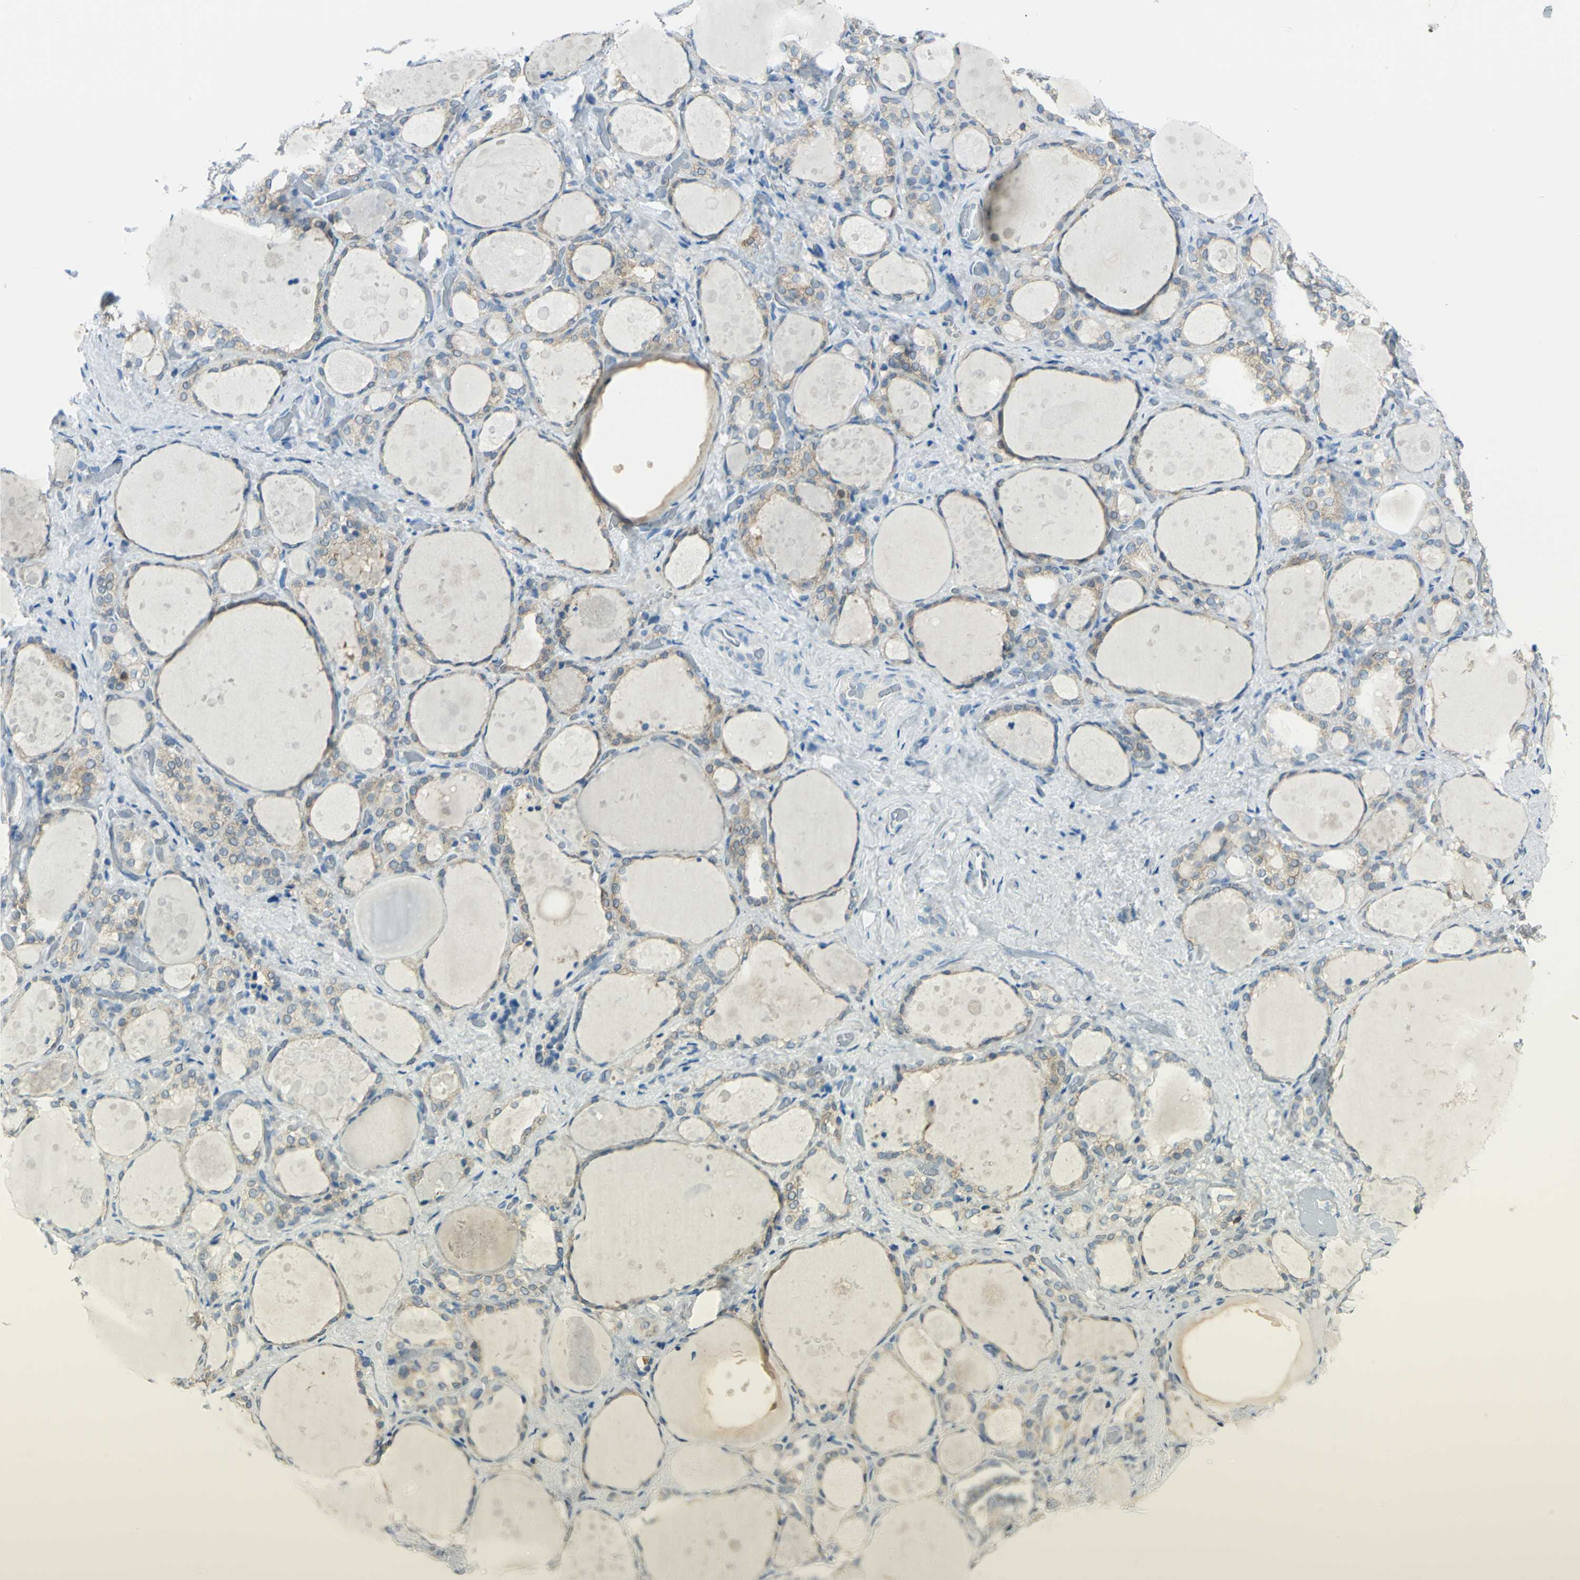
{"staining": {"intensity": "moderate", "quantity": ">75%", "location": "cytoplasmic/membranous"}, "tissue": "thyroid gland", "cell_type": "Glandular cells", "image_type": "normal", "snomed": [{"axis": "morphology", "description": "Normal tissue, NOS"}, {"axis": "topography", "description": "Thyroid gland"}], "caption": "Immunohistochemical staining of unremarkable human thyroid gland shows medium levels of moderate cytoplasmic/membranous staining in approximately >75% of glandular cells. Nuclei are stained in blue.", "gene": "ALDOA", "patient": {"sex": "female", "age": 75}}